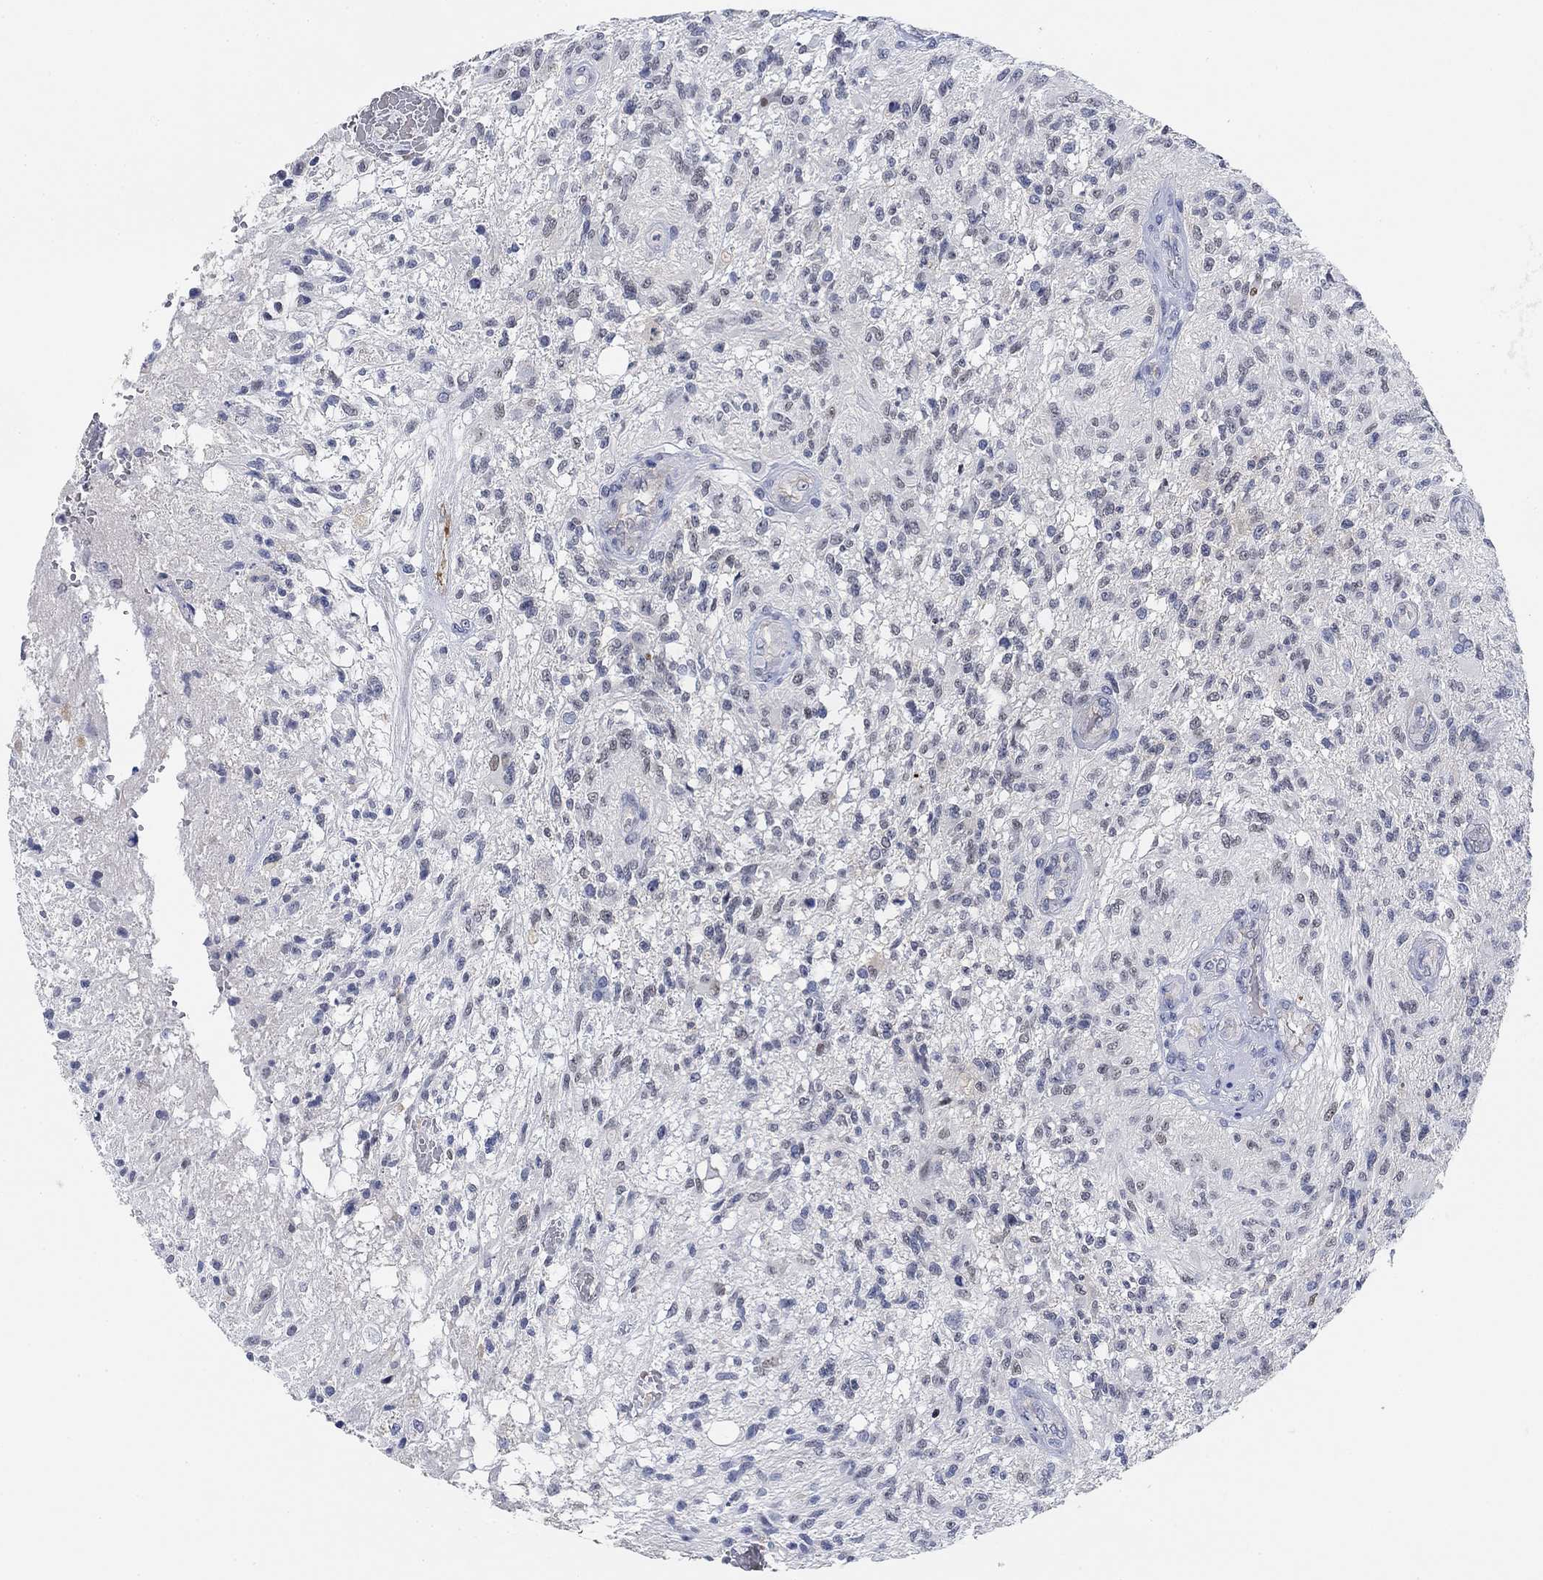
{"staining": {"intensity": "negative", "quantity": "none", "location": "none"}, "tissue": "glioma", "cell_type": "Tumor cells", "image_type": "cancer", "snomed": [{"axis": "morphology", "description": "Glioma, malignant, High grade"}, {"axis": "topography", "description": "Brain"}], "caption": "Tumor cells show no significant staining in high-grade glioma (malignant). (Brightfield microscopy of DAB (3,3'-diaminobenzidine) immunohistochemistry at high magnification).", "gene": "PAX6", "patient": {"sex": "male", "age": 56}}